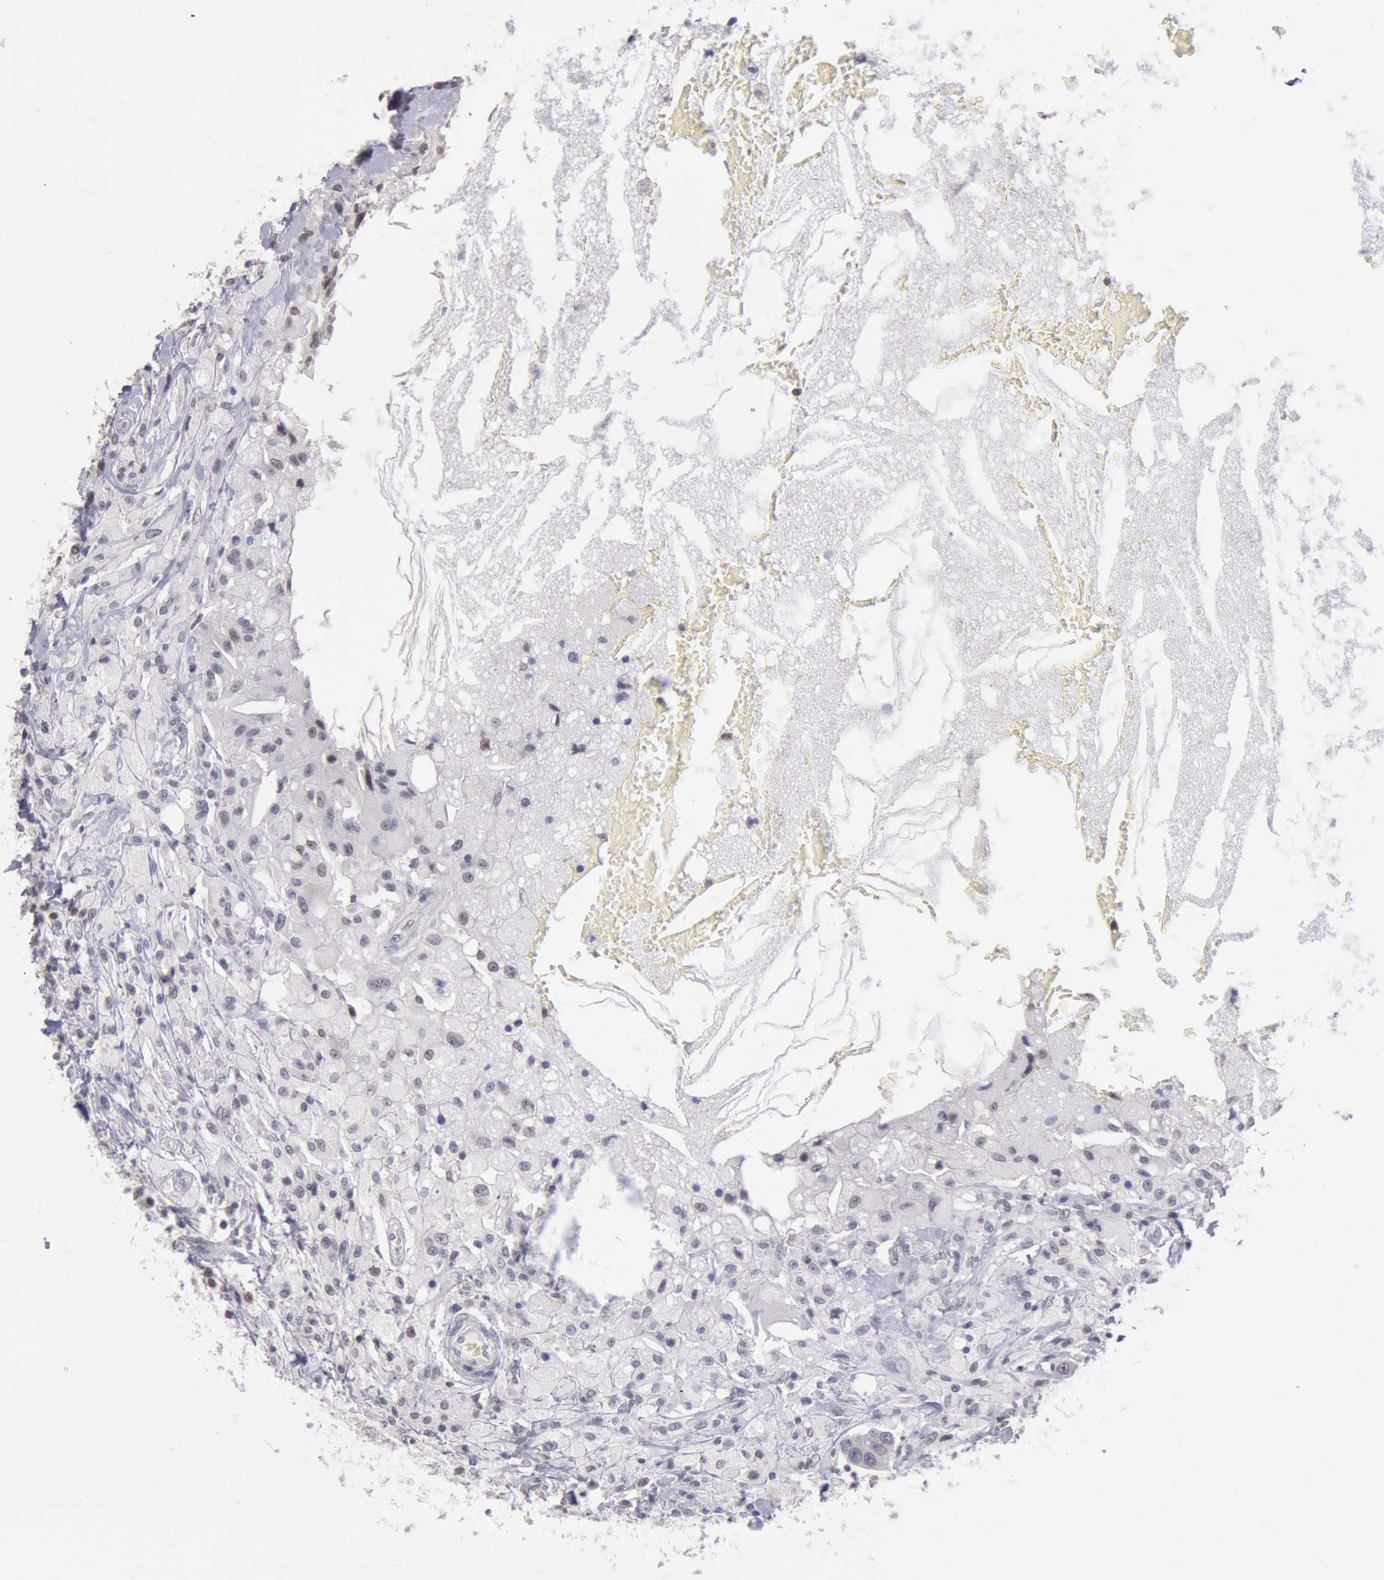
{"staining": {"intensity": "weak", "quantity": "<25%", "location": "cytoplasmic/membranous,nuclear"}, "tissue": "breast cancer", "cell_type": "Tumor cells", "image_type": "cancer", "snomed": [{"axis": "morphology", "description": "Duct carcinoma"}, {"axis": "topography", "description": "Breast"}], "caption": "This is an IHC micrograph of infiltrating ductal carcinoma (breast). There is no expression in tumor cells.", "gene": "MYH7", "patient": {"sex": "female", "age": 27}}